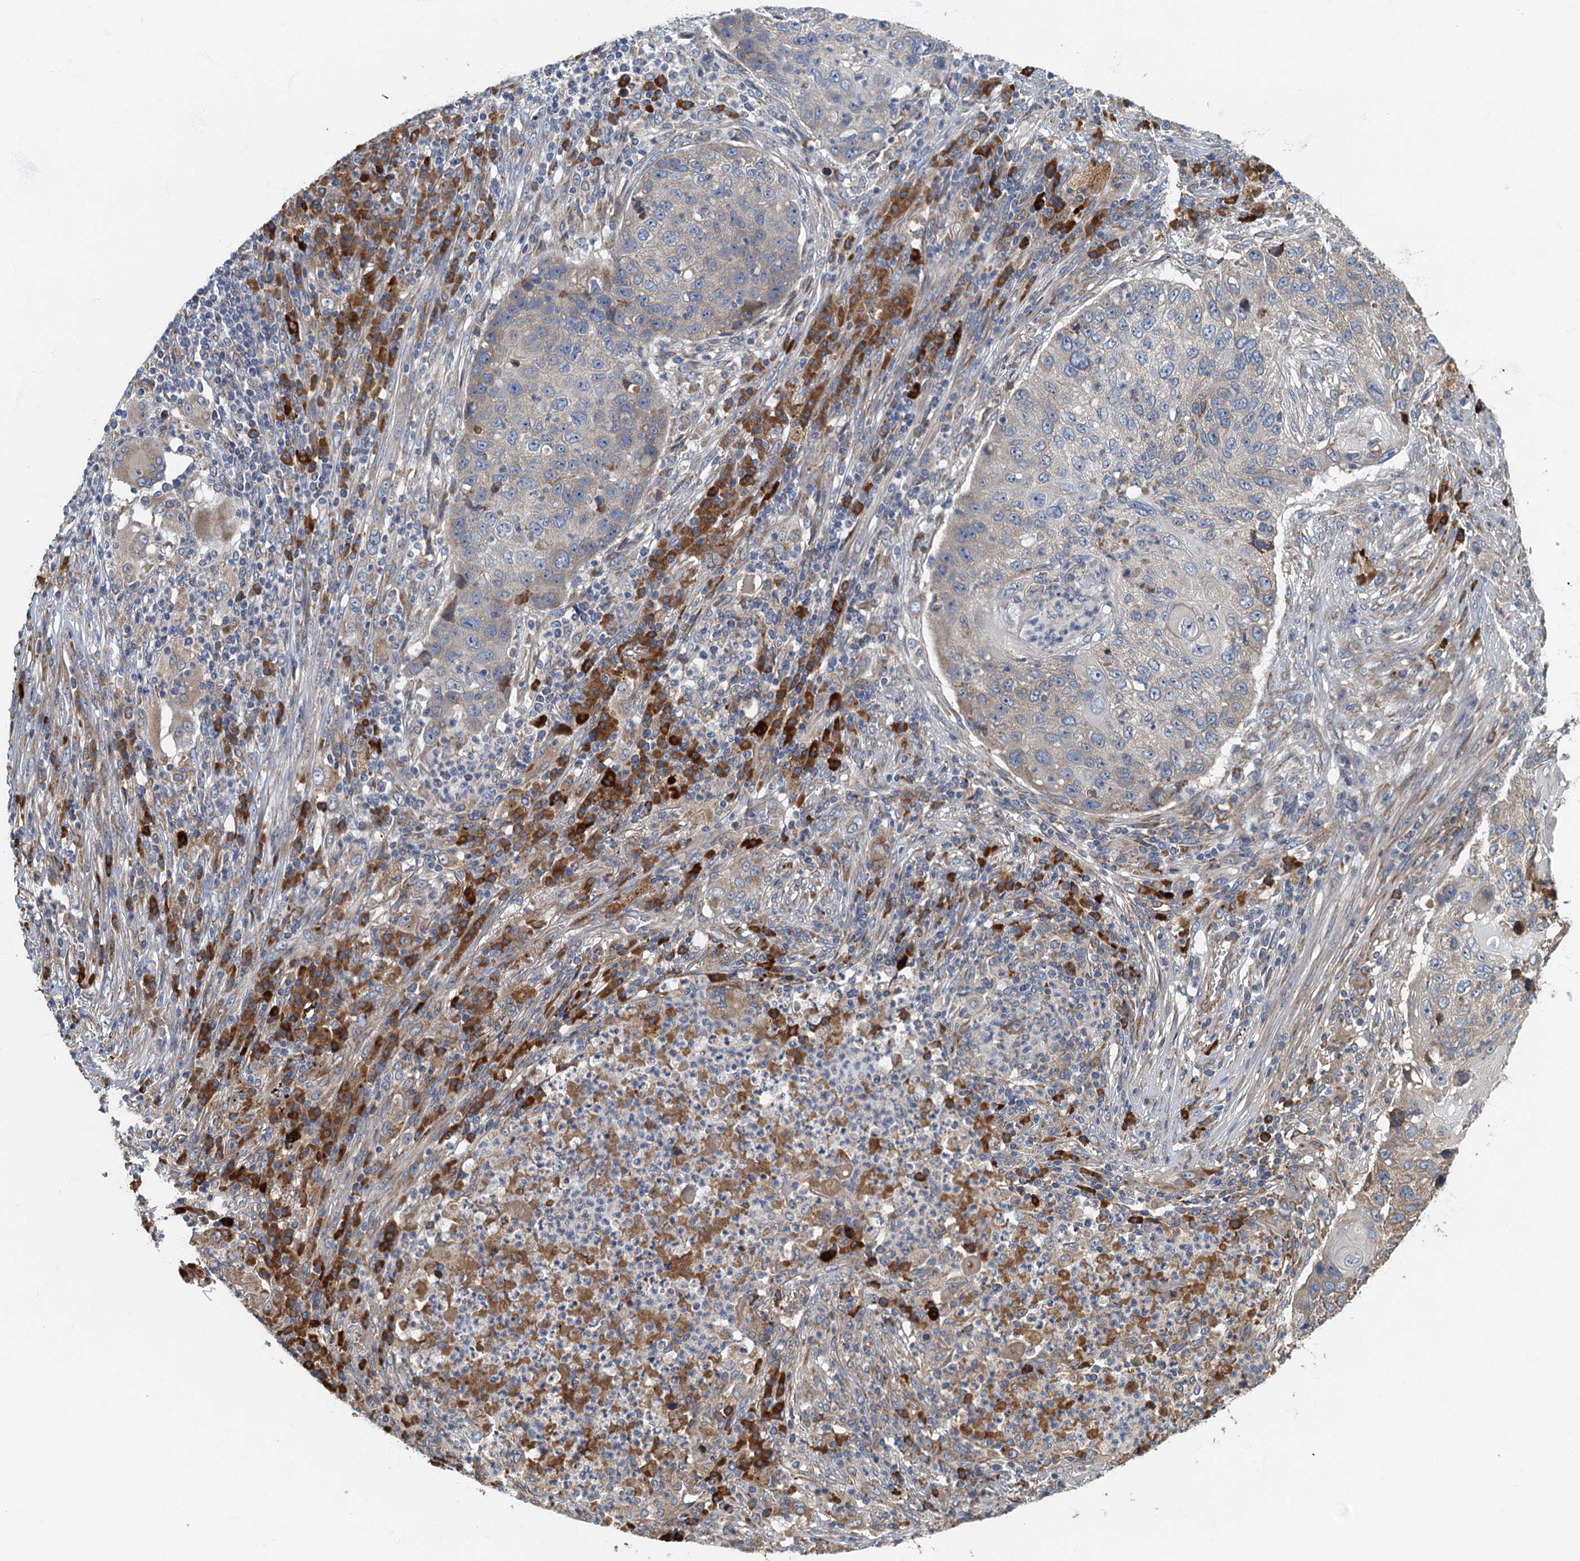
{"staining": {"intensity": "weak", "quantity": "<25%", "location": "cytoplasmic/membranous"}, "tissue": "lung cancer", "cell_type": "Tumor cells", "image_type": "cancer", "snomed": [{"axis": "morphology", "description": "Squamous cell carcinoma, NOS"}, {"axis": "topography", "description": "Lung"}], "caption": "Immunohistochemistry of lung squamous cell carcinoma displays no positivity in tumor cells. (DAB (3,3'-diaminobenzidine) immunohistochemistry (IHC) visualized using brightfield microscopy, high magnification).", "gene": "SPDYC", "patient": {"sex": "female", "age": 63}}